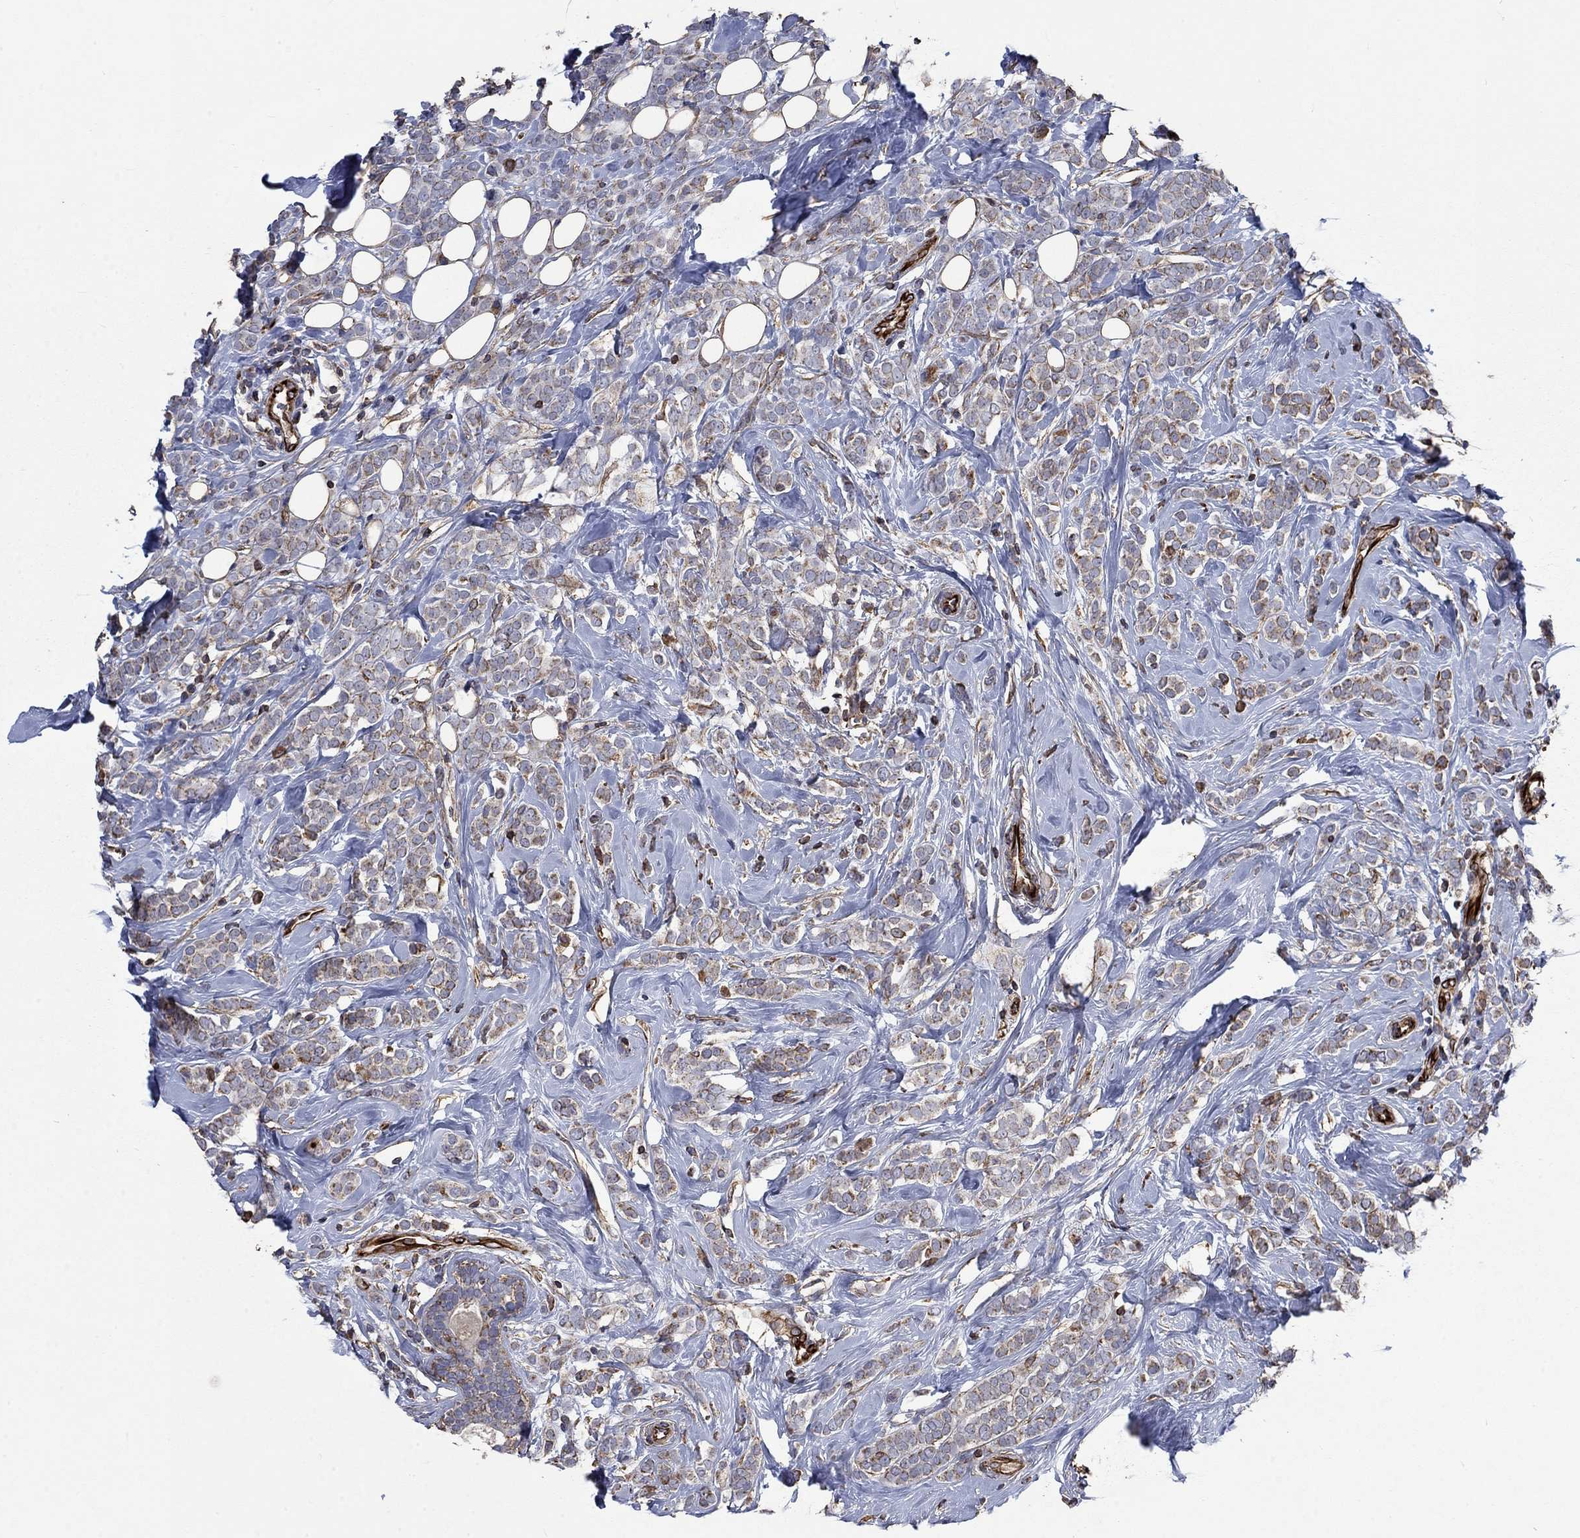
{"staining": {"intensity": "moderate", "quantity": "25%-75%", "location": "cytoplasmic/membranous"}, "tissue": "breast cancer", "cell_type": "Tumor cells", "image_type": "cancer", "snomed": [{"axis": "morphology", "description": "Lobular carcinoma"}, {"axis": "topography", "description": "Breast"}], "caption": "The photomicrograph demonstrates staining of lobular carcinoma (breast), revealing moderate cytoplasmic/membranous protein expression (brown color) within tumor cells.", "gene": "NDUFC1", "patient": {"sex": "female", "age": 49}}